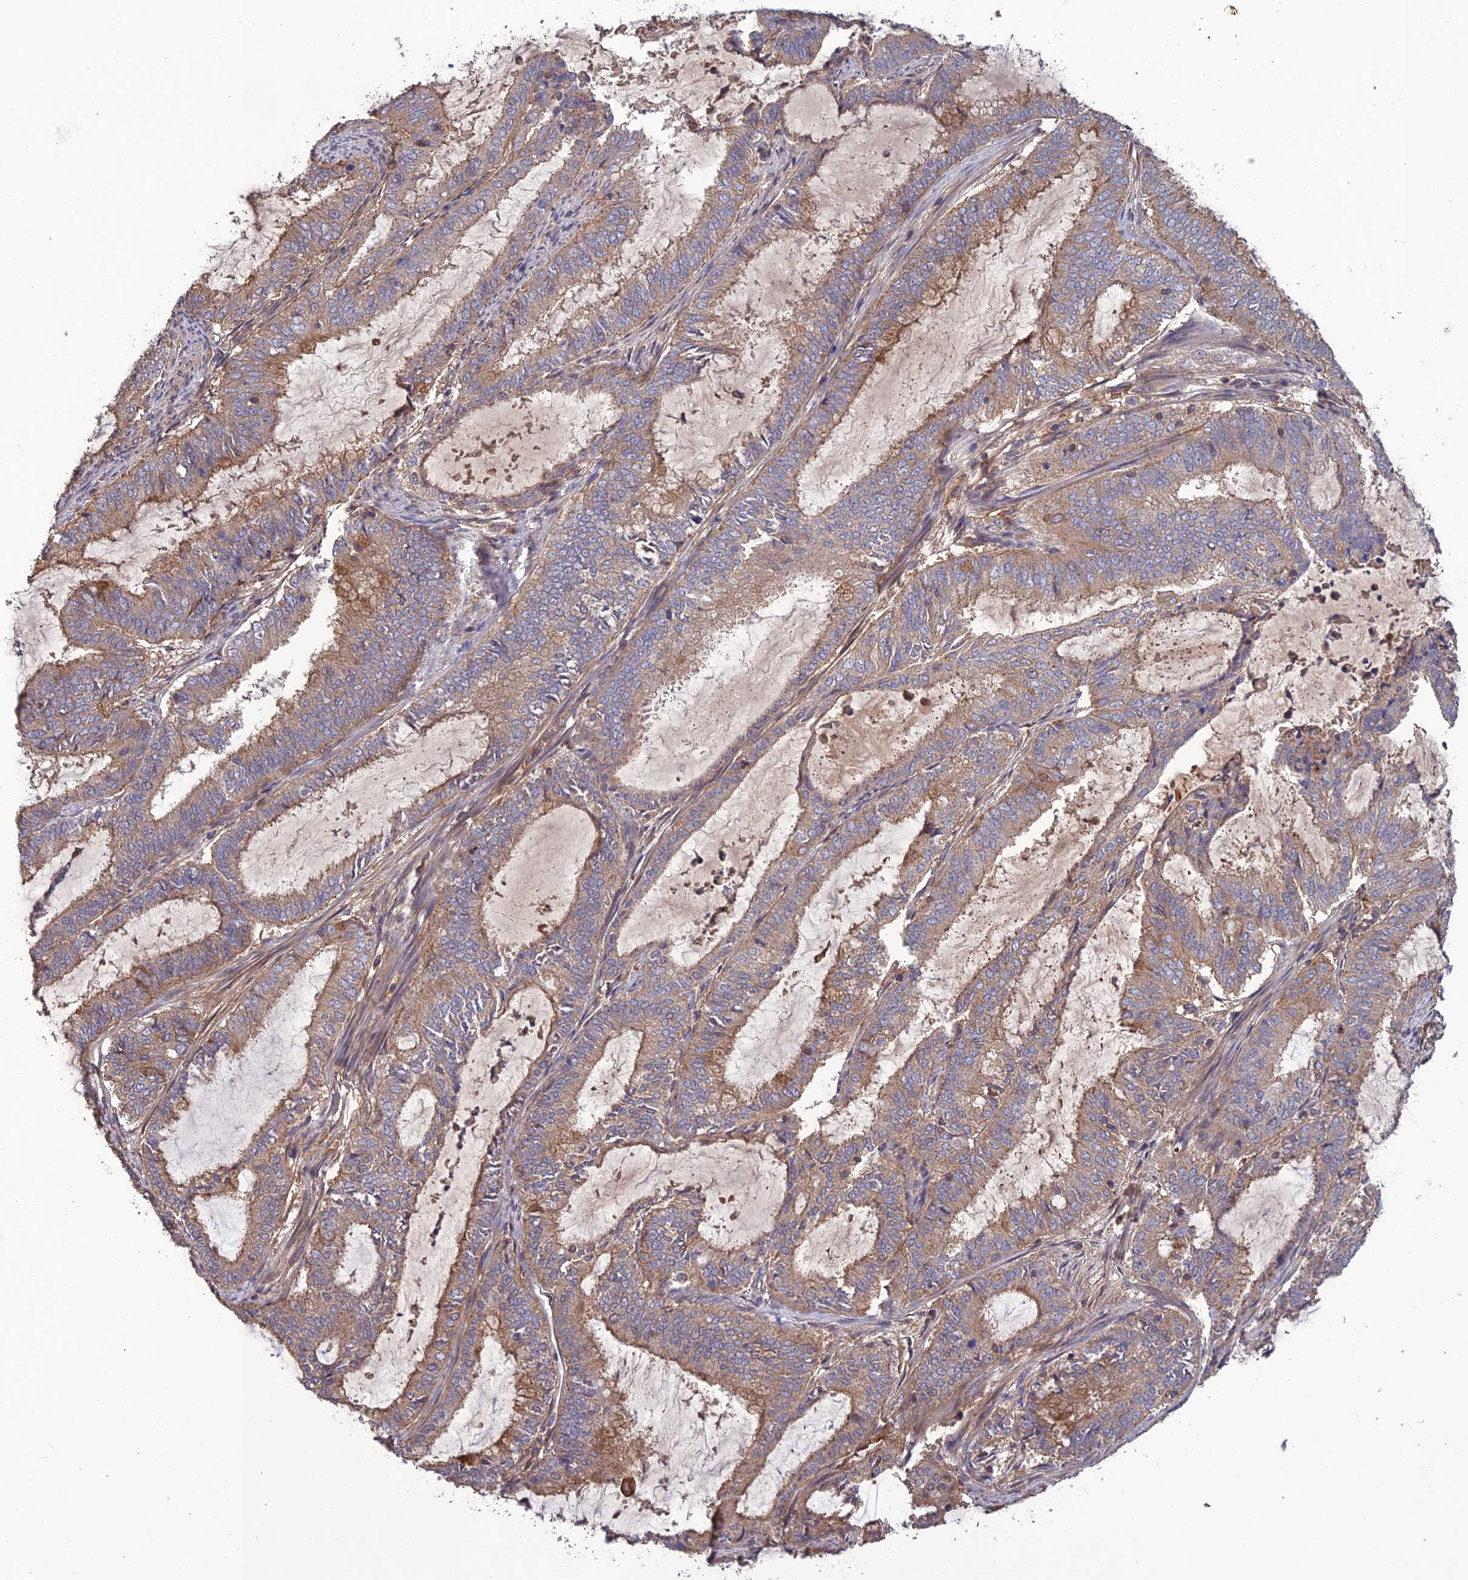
{"staining": {"intensity": "weak", "quantity": ">75%", "location": "cytoplasmic/membranous"}, "tissue": "endometrial cancer", "cell_type": "Tumor cells", "image_type": "cancer", "snomed": [{"axis": "morphology", "description": "Adenocarcinoma, NOS"}, {"axis": "topography", "description": "Endometrium"}], "caption": "The immunohistochemical stain shows weak cytoplasmic/membranous staining in tumor cells of endometrial cancer (adenocarcinoma) tissue.", "gene": "GALR2", "patient": {"sex": "female", "age": 51}}